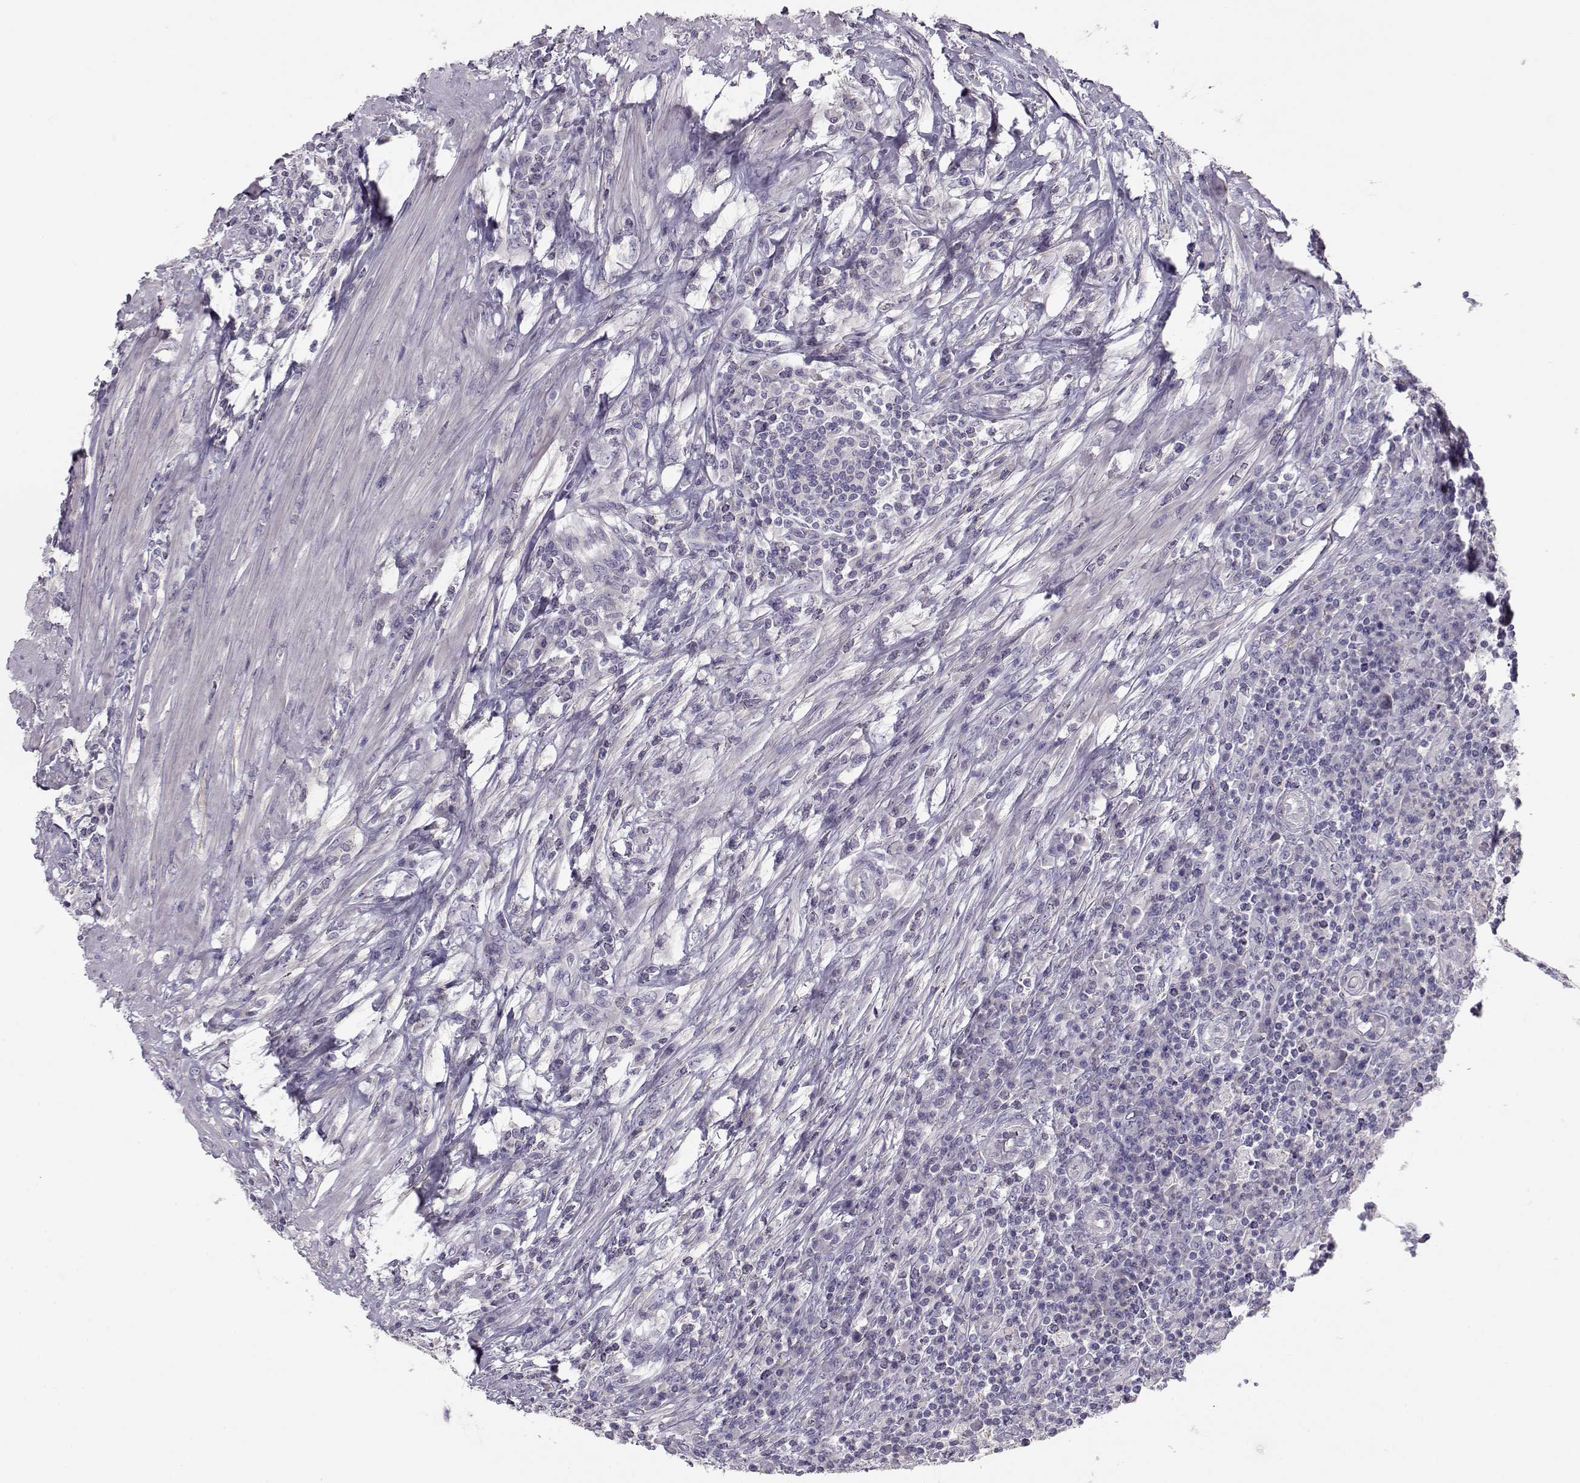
{"staining": {"intensity": "negative", "quantity": "none", "location": "none"}, "tissue": "colorectal cancer", "cell_type": "Tumor cells", "image_type": "cancer", "snomed": [{"axis": "morphology", "description": "Adenocarcinoma, NOS"}, {"axis": "topography", "description": "Colon"}], "caption": "Immunohistochemistry histopathology image of colorectal cancer stained for a protein (brown), which exhibits no staining in tumor cells.", "gene": "GRK1", "patient": {"sex": "male", "age": 53}}